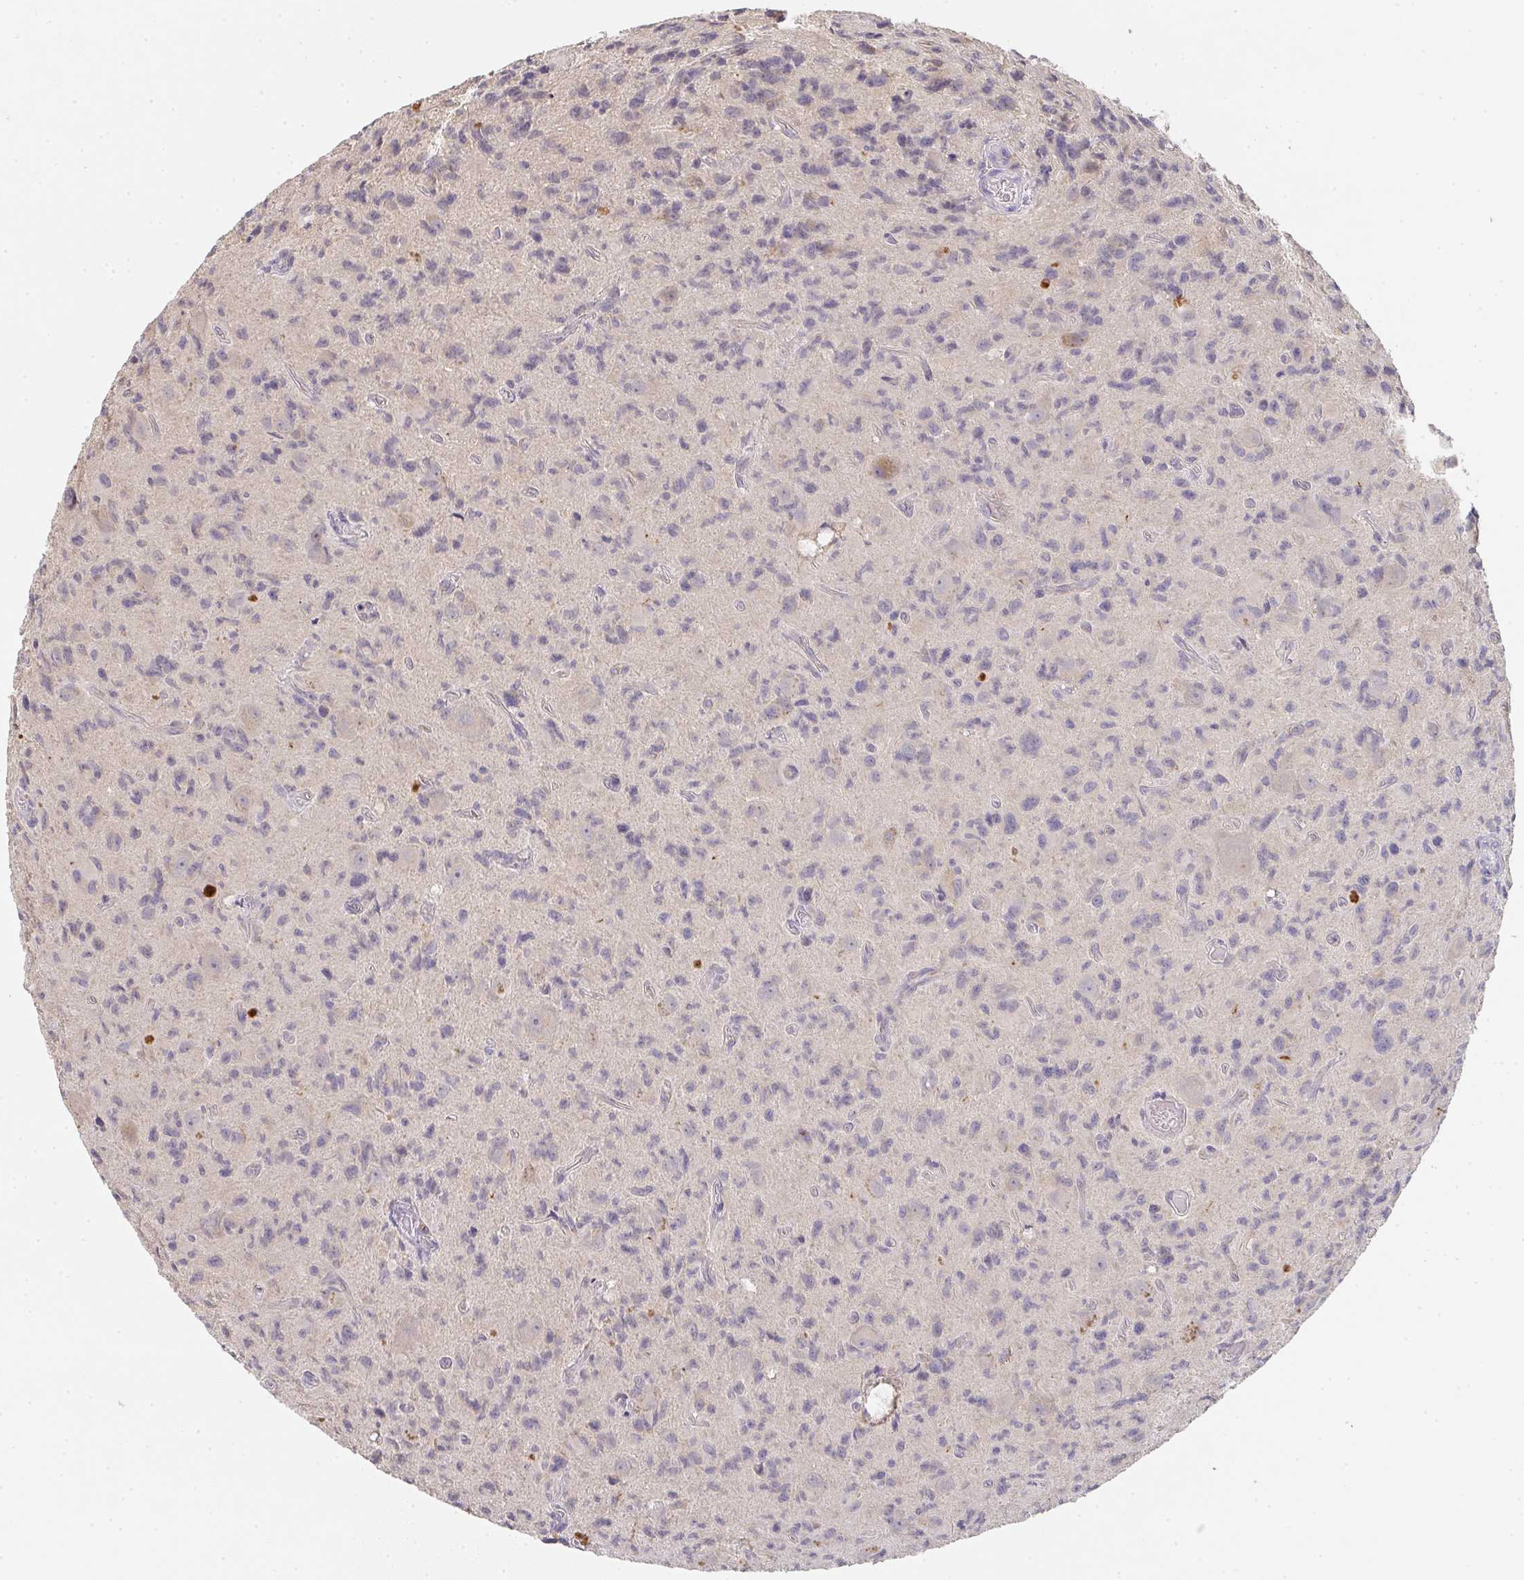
{"staining": {"intensity": "negative", "quantity": "none", "location": "none"}, "tissue": "glioma", "cell_type": "Tumor cells", "image_type": "cancer", "snomed": [{"axis": "morphology", "description": "Glioma, malignant, High grade"}, {"axis": "topography", "description": "Brain"}], "caption": "Immunohistochemical staining of human glioma exhibits no significant positivity in tumor cells.", "gene": "TMEM219", "patient": {"sex": "male", "age": 76}}